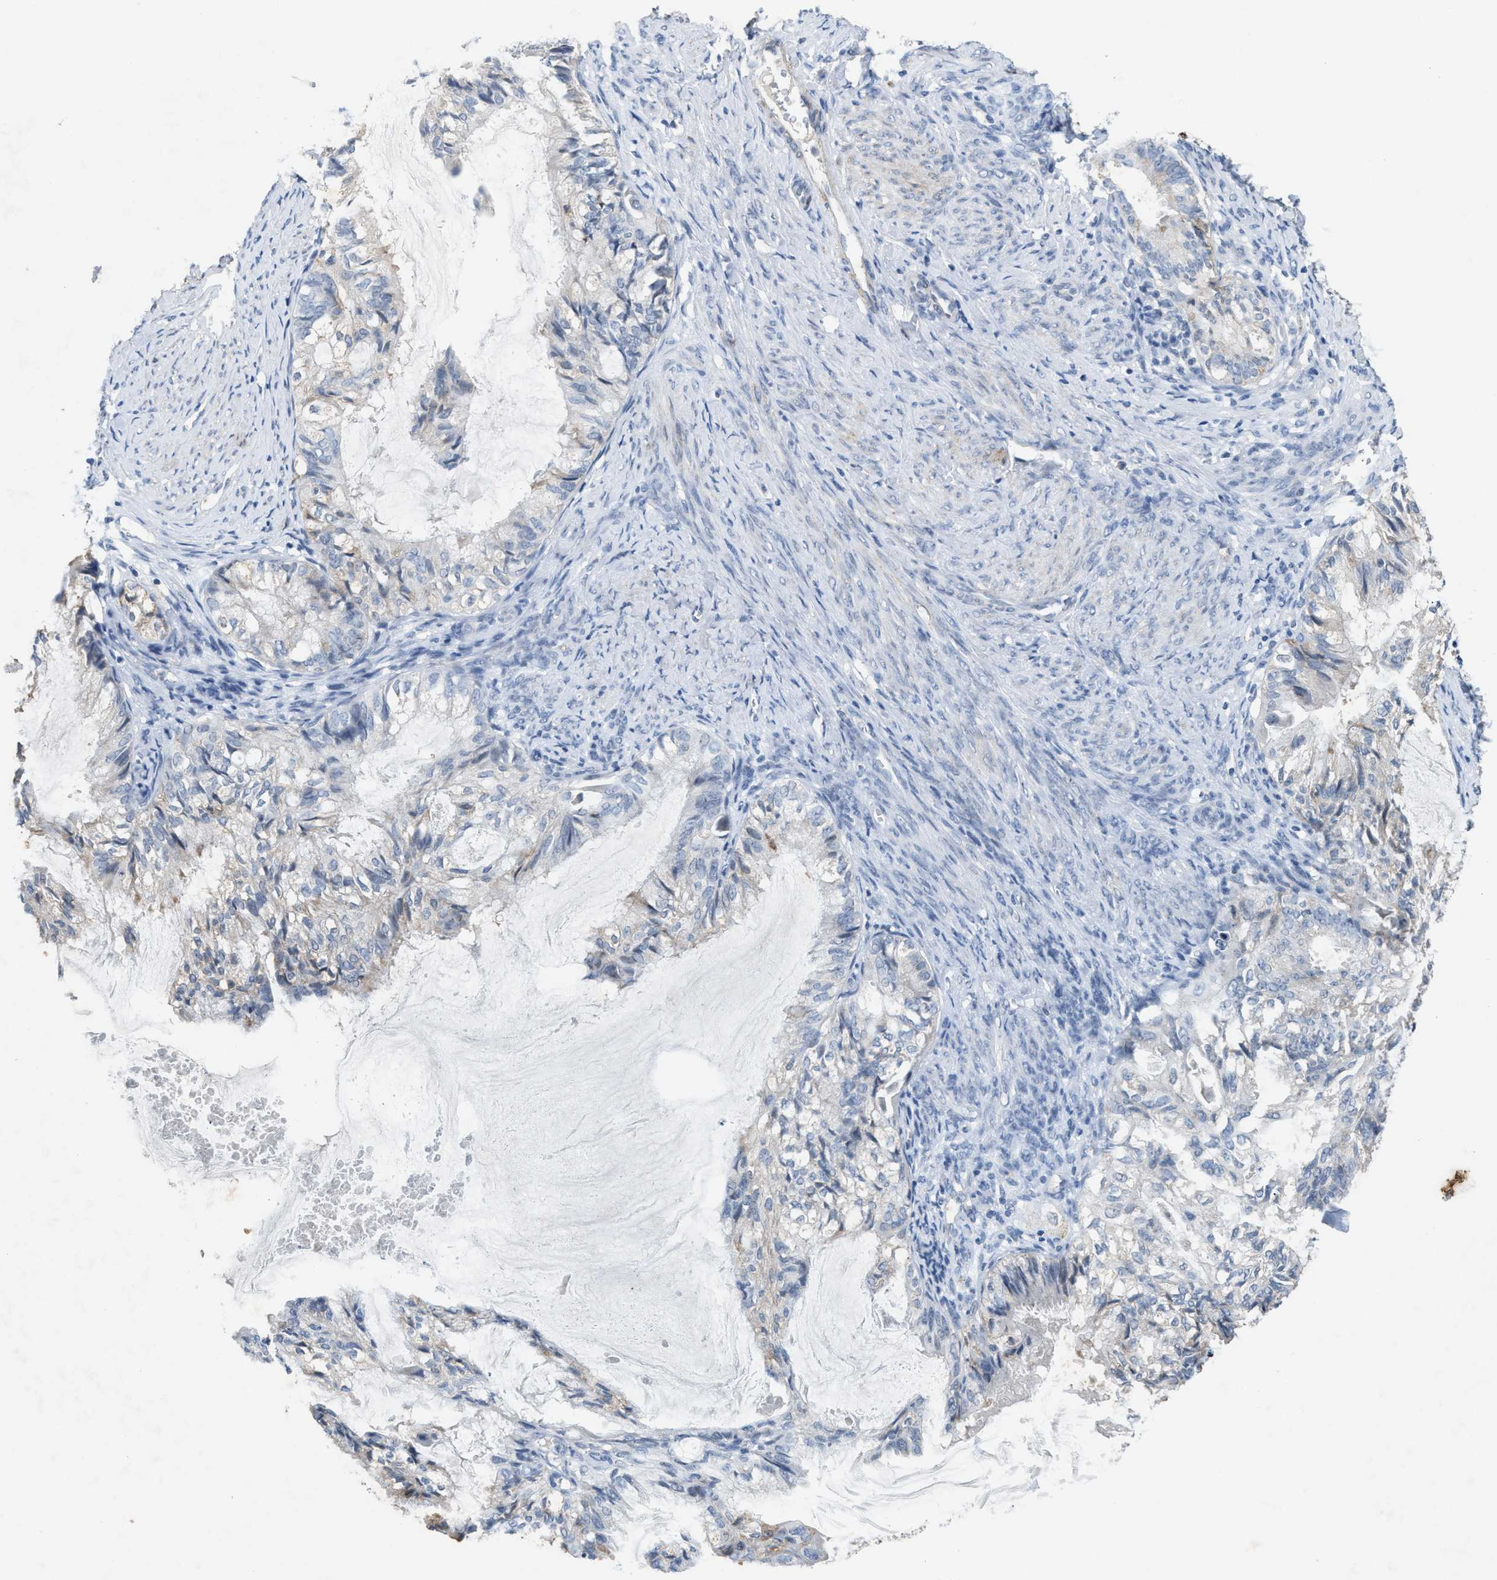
{"staining": {"intensity": "negative", "quantity": "none", "location": "none"}, "tissue": "cervical cancer", "cell_type": "Tumor cells", "image_type": "cancer", "snomed": [{"axis": "morphology", "description": "Normal tissue, NOS"}, {"axis": "morphology", "description": "Adenocarcinoma, NOS"}, {"axis": "topography", "description": "Cervix"}, {"axis": "topography", "description": "Endometrium"}], "caption": "Adenocarcinoma (cervical) stained for a protein using IHC shows no expression tumor cells.", "gene": "SLC5A5", "patient": {"sex": "female", "age": 86}}